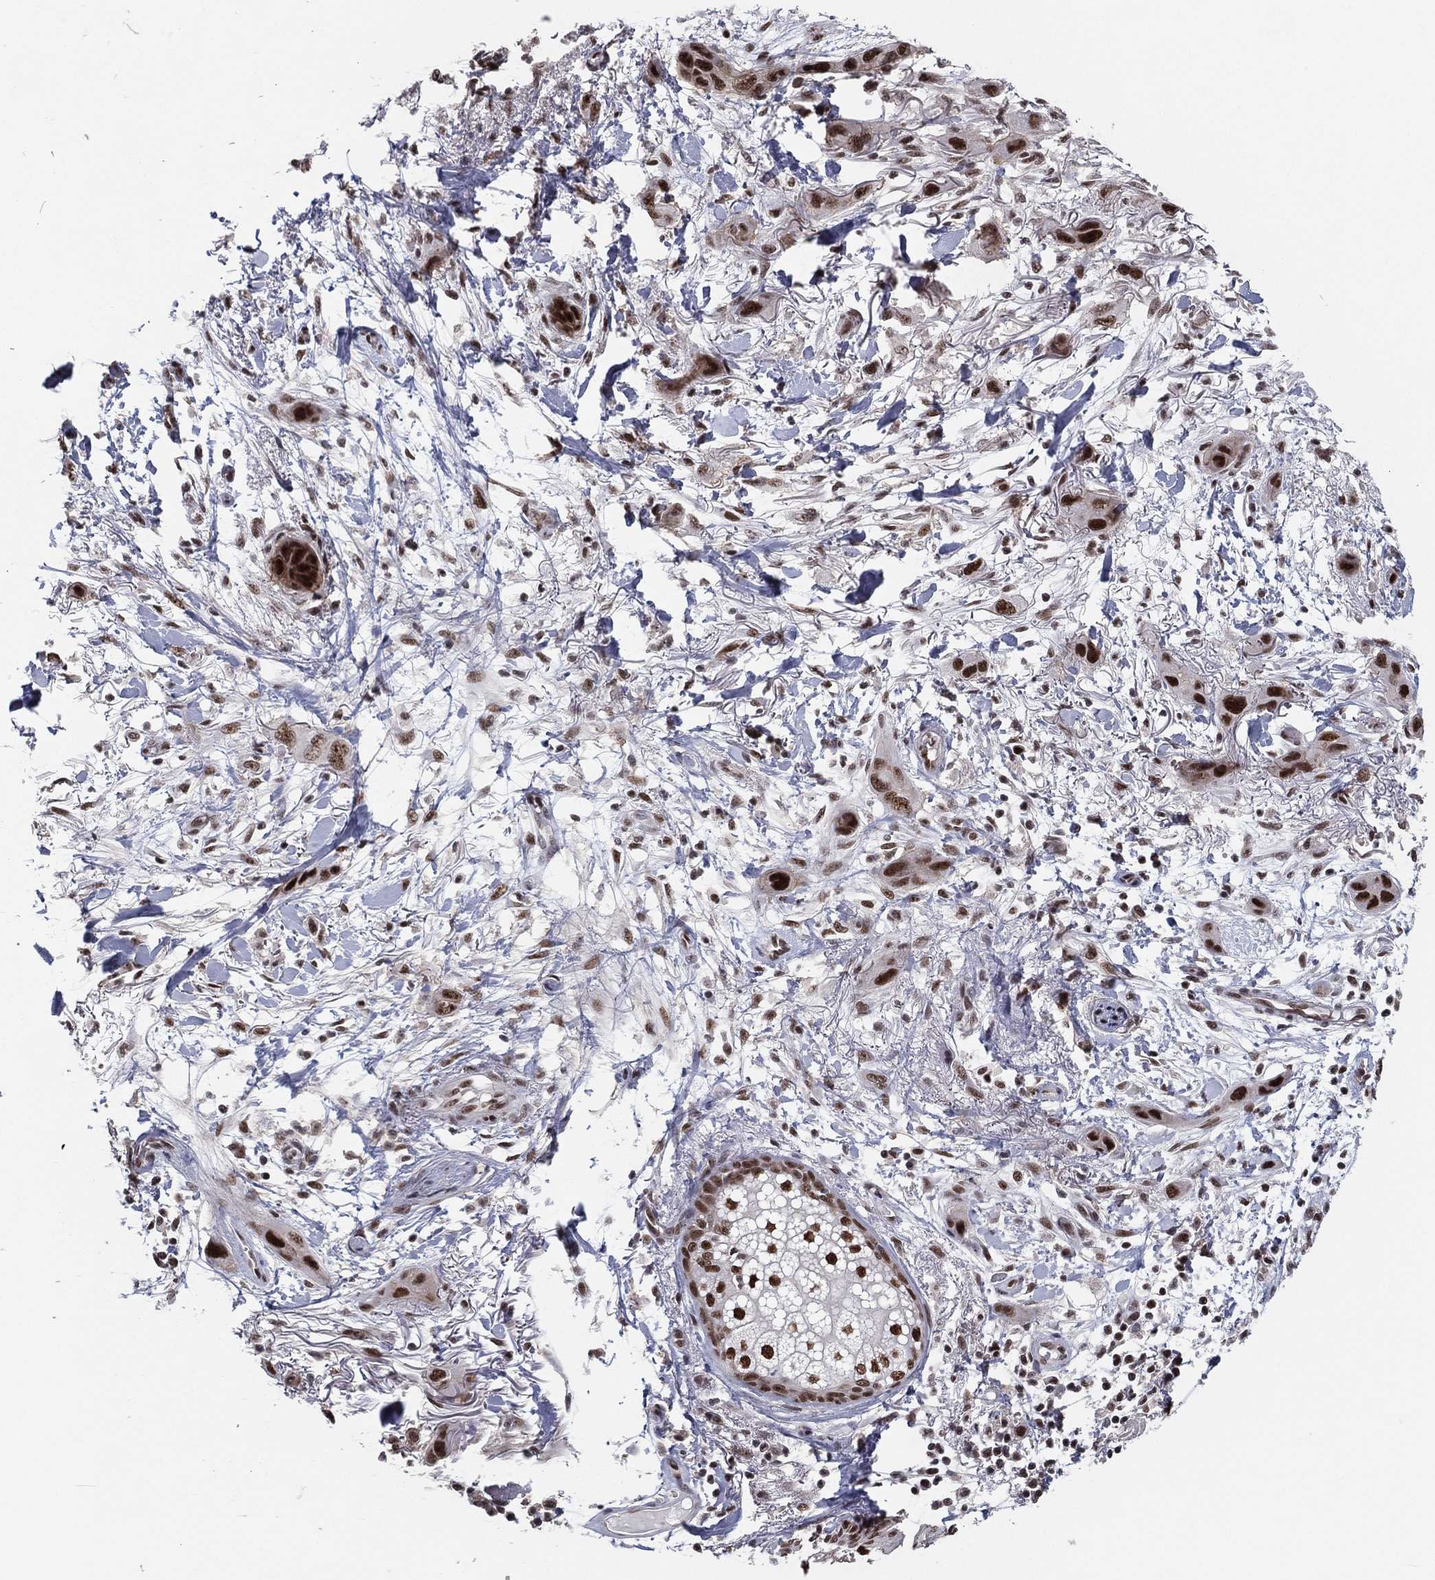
{"staining": {"intensity": "strong", "quantity": ">75%", "location": "nuclear"}, "tissue": "skin cancer", "cell_type": "Tumor cells", "image_type": "cancer", "snomed": [{"axis": "morphology", "description": "Squamous cell carcinoma, NOS"}, {"axis": "topography", "description": "Skin"}], "caption": "Protein expression analysis of skin cancer exhibits strong nuclear positivity in approximately >75% of tumor cells.", "gene": "GPALPP1", "patient": {"sex": "male", "age": 79}}